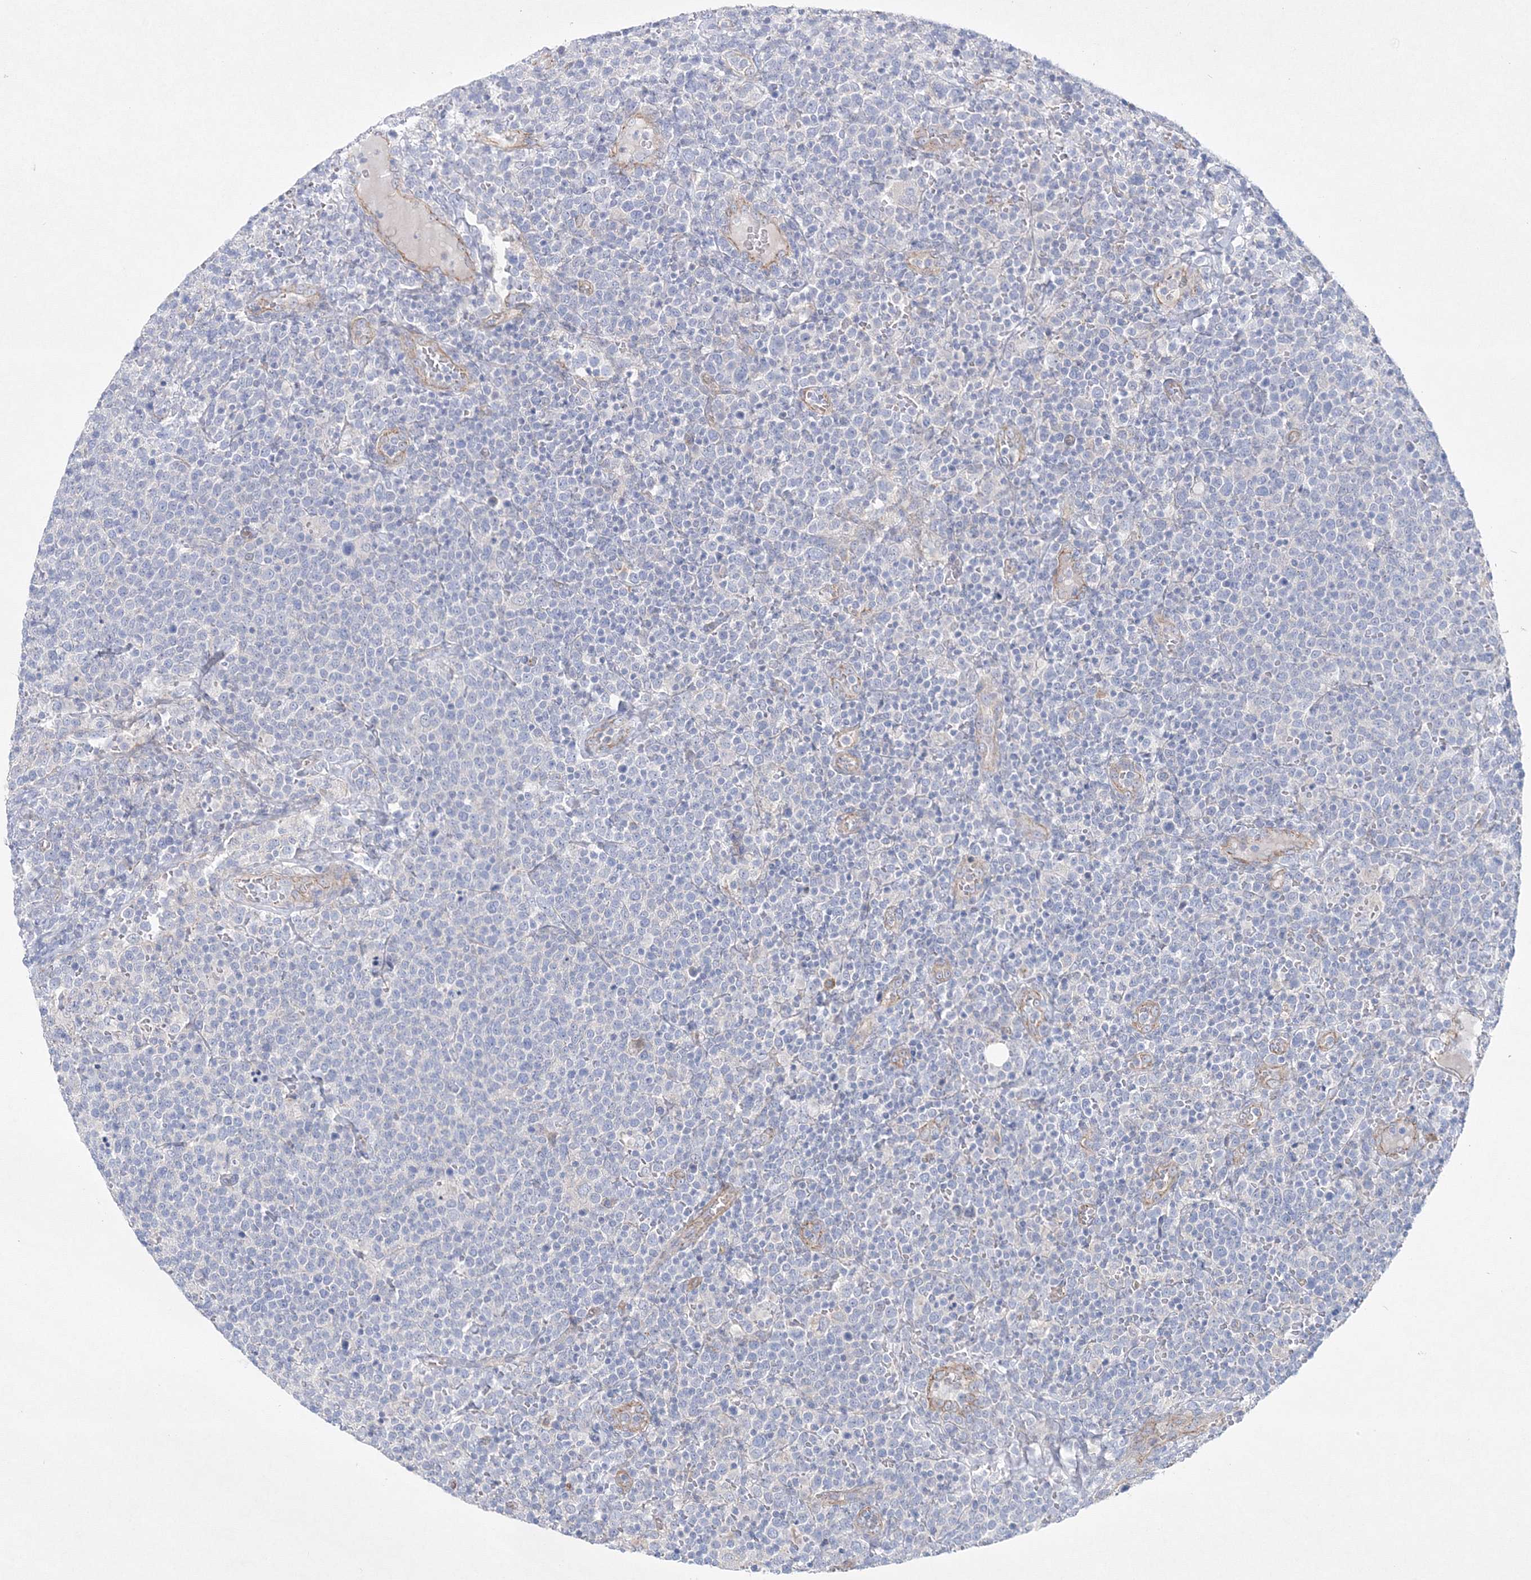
{"staining": {"intensity": "negative", "quantity": "none", "location": "none"}, "tissue": "lymphoma", "cell_type": "Tumor cells", "image_type": "cancer", "snomed": [{"axis": "morphology", "description": "Malignant lymphoma, non-Hodgkin's type, High grade"}, {"axis": "topography", "description": "Lymph node"}], "caption": "Immunohistochemical staining of malignant lymphoma, non-Hodgkin's type (high-grade) shows no significant staining in tumor cells.", "gene": "NAA40", "patient": {"sex": "male", "age": 61}}